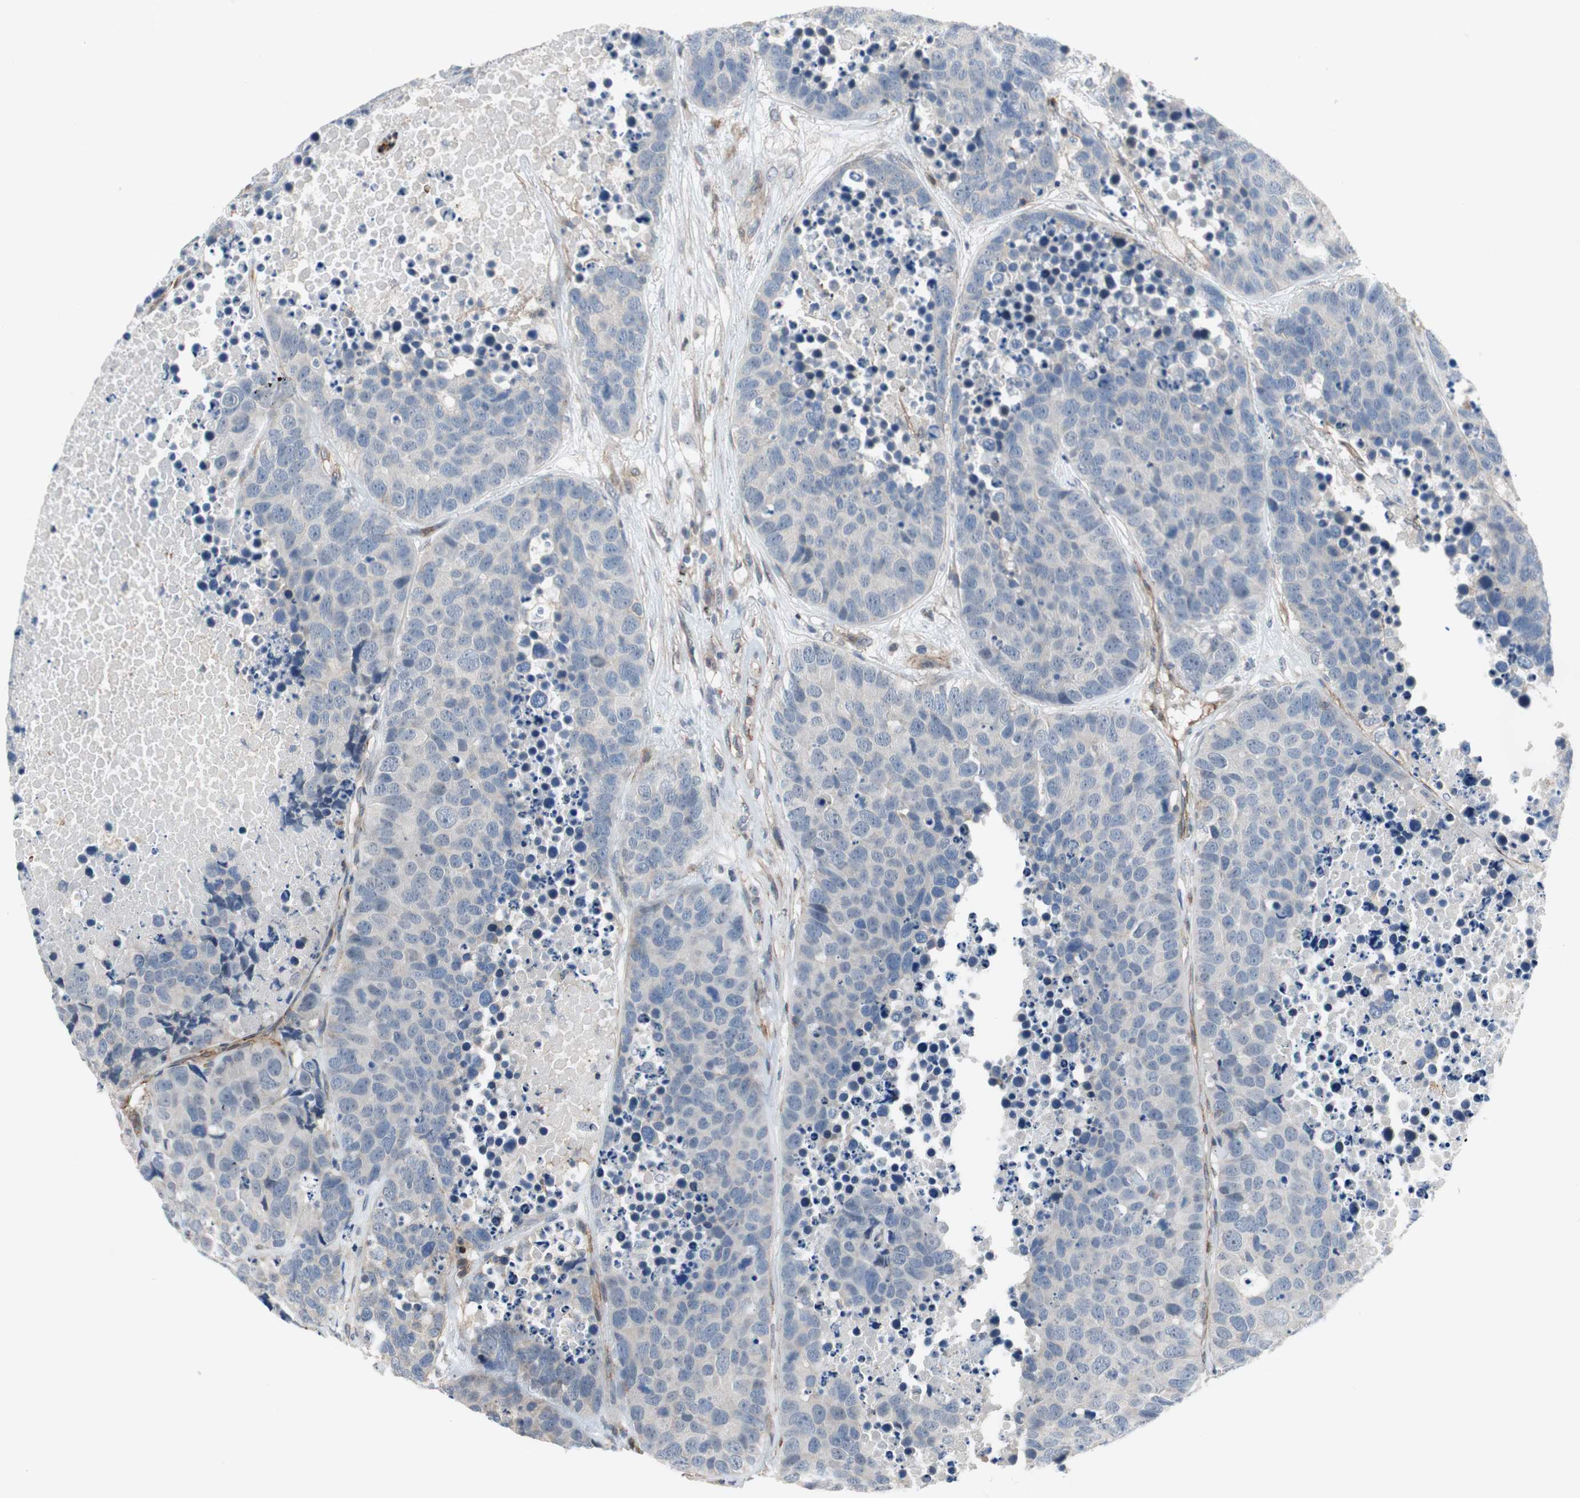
{"staining": {"intensity": "negative", "quantity": "none", "location": "none"}, "tissue": "carcinoid", "cell_type": "Tumor cells", "image_type": "cancer", "snomed": [{"axis": "morphology", "description": "Carcinoid, malignant, NOS"}, {"axis": "topography", "description": "Lung"}], "caption": "This is an immunohistochemistry (IHC) photomicrograph of carcinoid (malignant). There is no expression in tumor cells.", "gene": "GRHL1", "patient": {"sex": "male", "age": 60}}